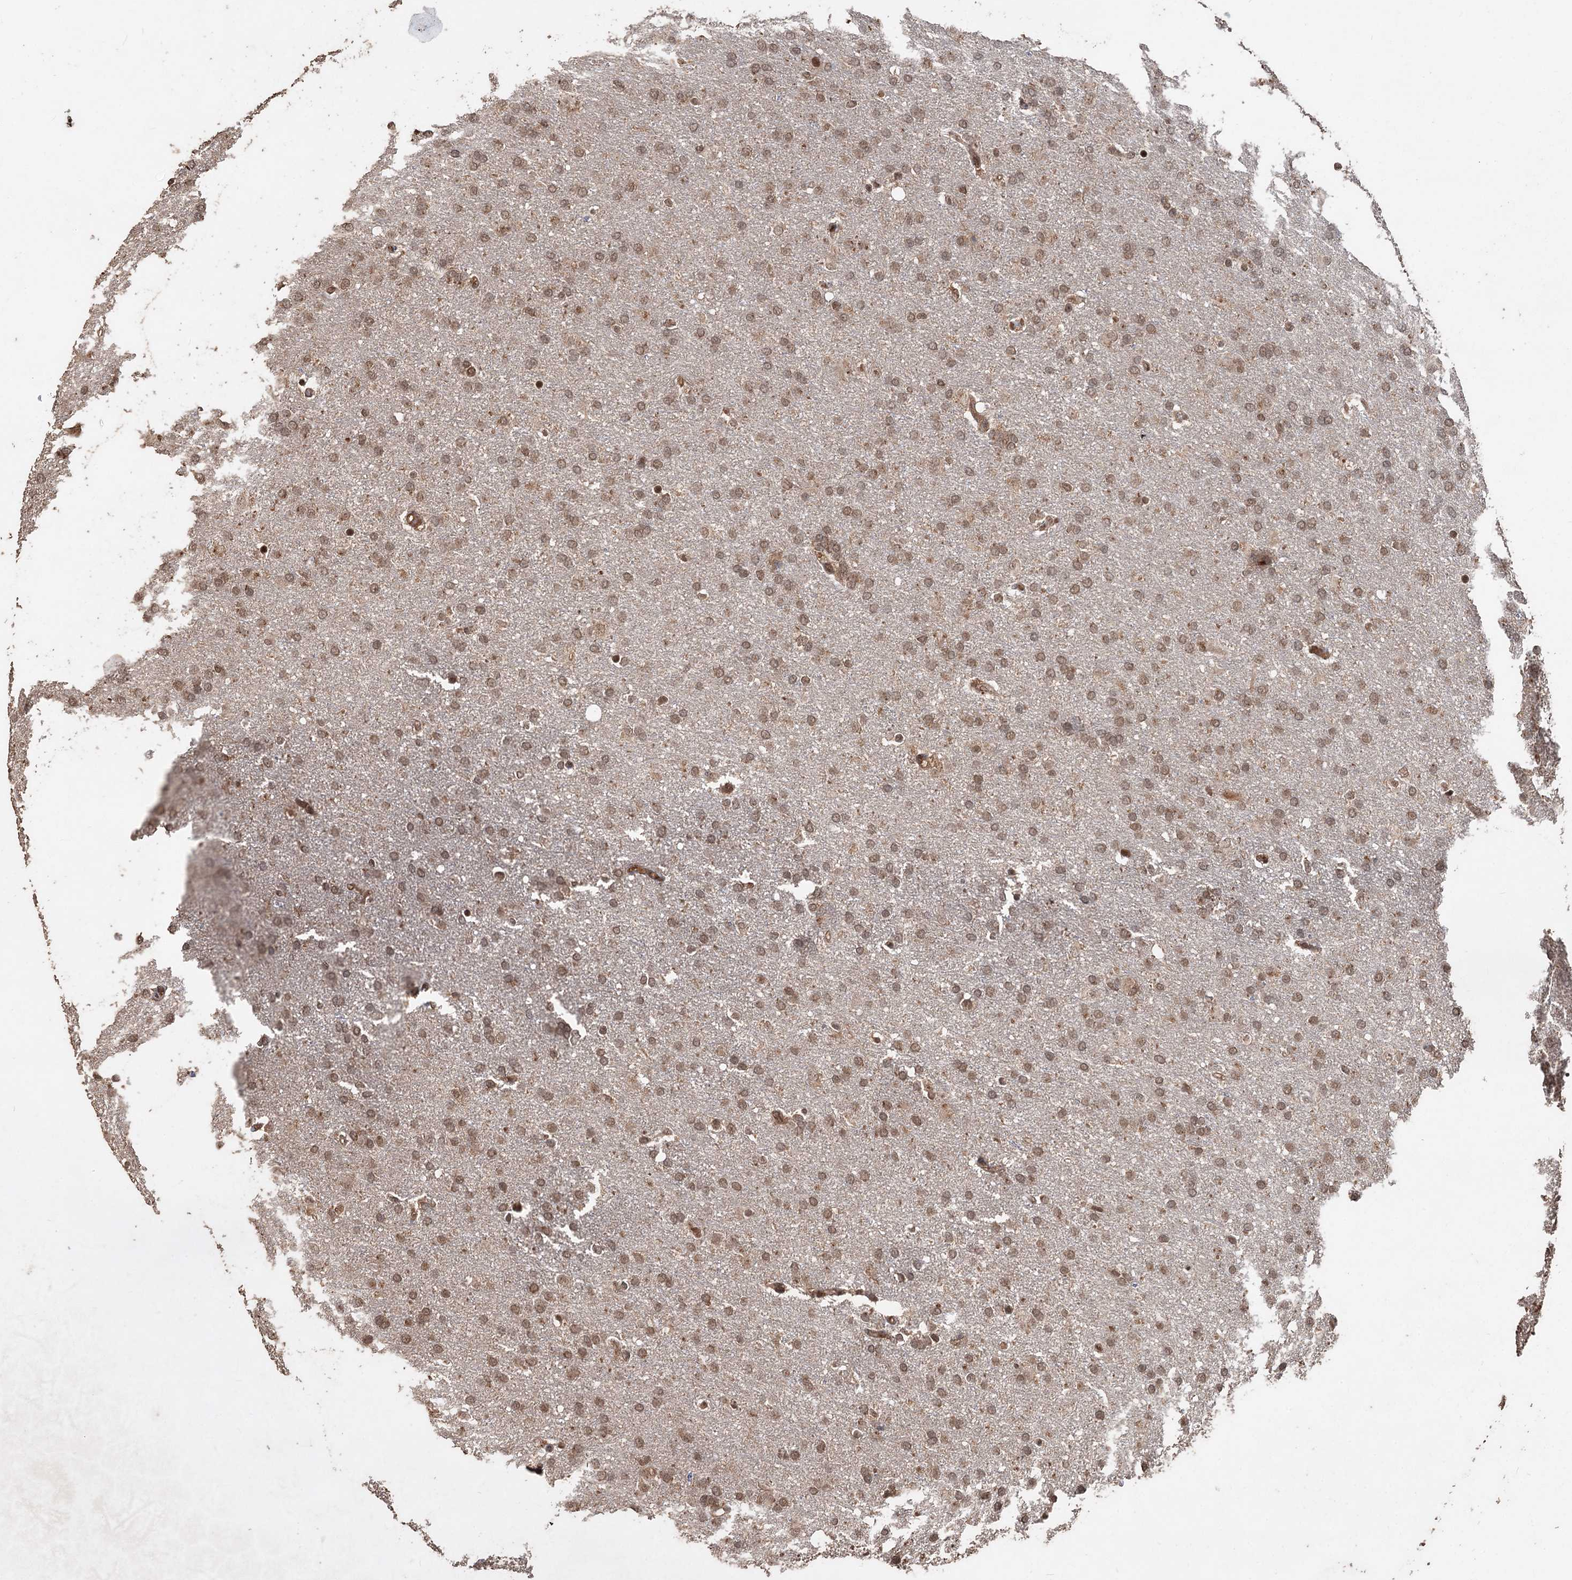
{"staining": {"intensity": "weak", "quantity": ">75%", "location": "nuclear"}, "tissue": "glioma", "cell_type": "Tumor cells", "image_type": "cancer", "snomed": [{"axis": "morphology", "description": "Glioma, malignant, High grade"}, {"axis": "topography", "description": "Brain"}], "caption": "Weak nuclear expression is present in about >75% of tumor cells in malignant glioma (high-grade).", "gene": "FBXO7", "patient": {"sex": "male", "age": 72}}